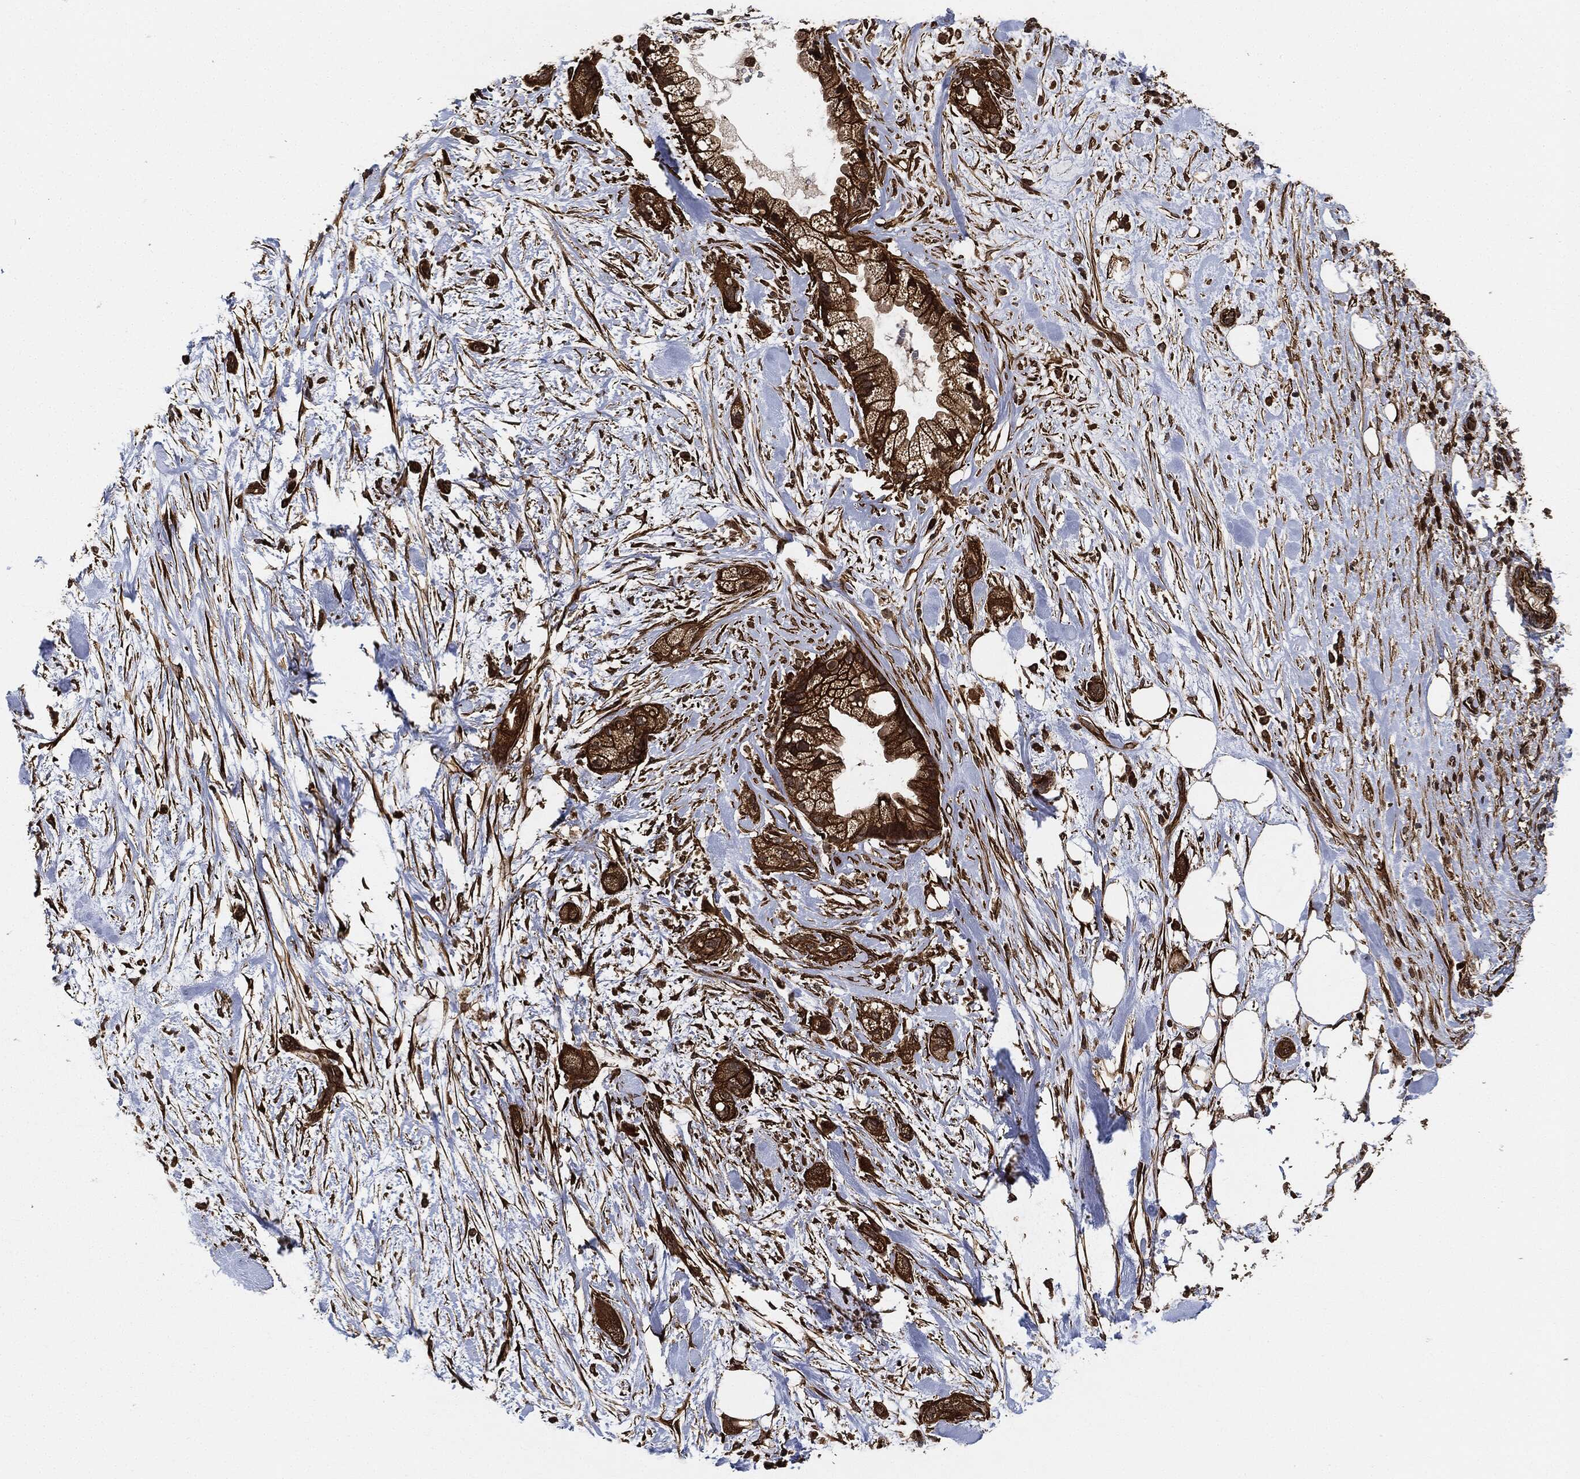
{"staining": {"intensity": "strong", "quantity": ">75%", "location": "cytoplasmic/membranous"}, "tissue": "pancreatic cancer", "cell_type": "Tumor cells", "image_type": "cancer", "snomed": [{"axis": "morphology", "description": "Adenocarcinoma, NOS"}, {"axis": "topography", "description": "Pancreas"}], "caption": "Protein staining of adenocarcinoma (pancreatic) tissue displays strong cytoplasmic/membranous staining in about >75% of tumor cells. The protein is shown in brown color, while the nuclei are stained blue.", "gene": "CEP290", "patient": {"sex": "male", "age": 44}}